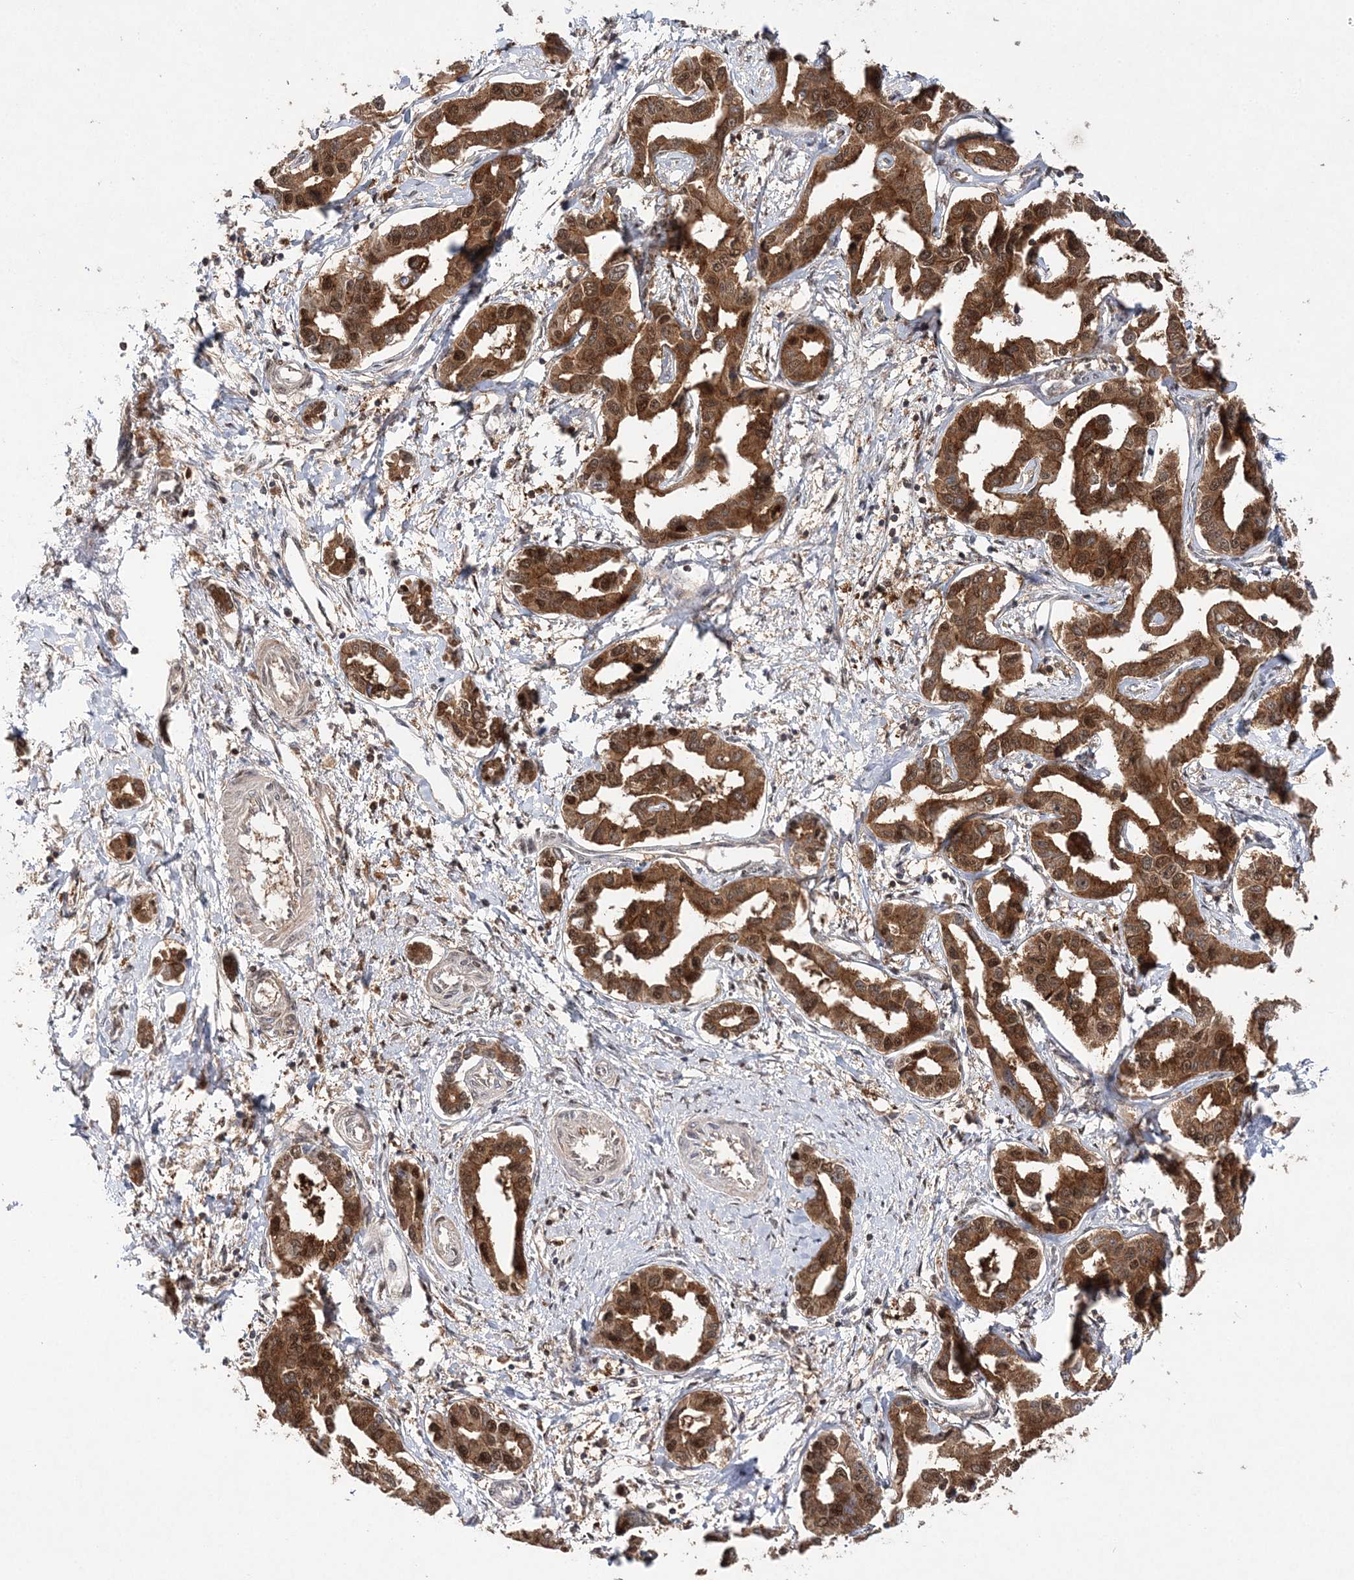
{"staining": {"intensity": "moderate", "quantity": ">75%", "location": "cytoplasmic/membranous,nuclear"}, "tissue": "liver cancer", "cell_type": "Tumor cells", "image_type": "cancer", "snomed": [{"axis": "morphology", "description": "Cholangiocarcinoma"}, {"axis": "topography", "description": "Liver"}], "caption": "Immunohistochemical staining of human liver cancer exhibits moderate cytoplasmic/membranous and nuclear protein expression in about >75% of tumor cells.", "gene": "NIF3L1", "patient": {"sex": "male", "age": 59}}